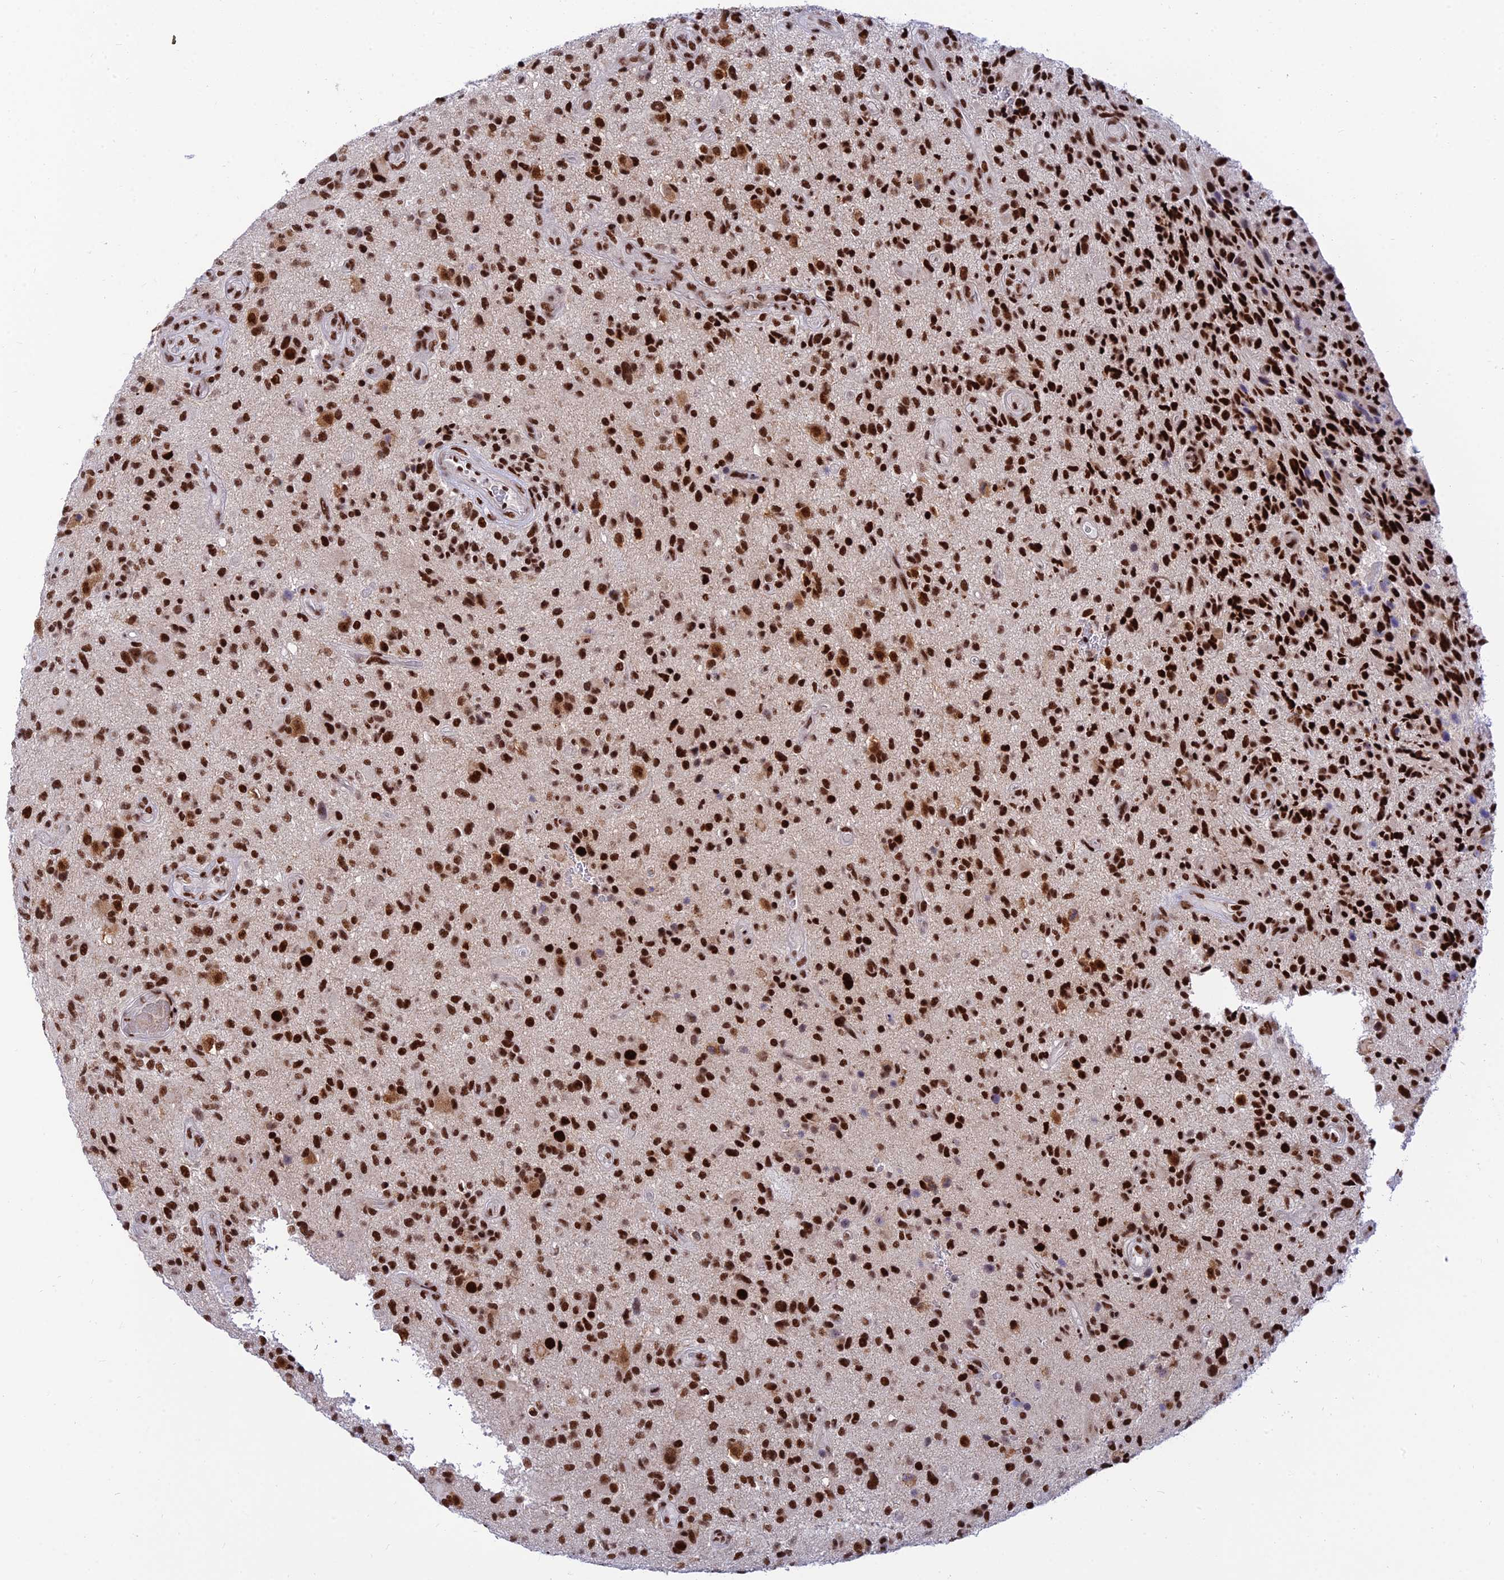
{"staining": {"intensity": "strong", "quantity": ">75%", "location": "nuclear"}, "tissue": "glioma", "cell_type": "Tumor cells", "image_type": "cancer", "snomed": [{"axis": "morphology", "description": "Glioma, malignant, High grade"}, {"axis": "topography", "description": "Brain"}], "caption": "The photomicrograph exhibits a brown stain indicating the presence of a protein in the nuclear of tumor cells in glioma.", "gene": "USP22", "patient": {"sex": "male", "age": 47}}